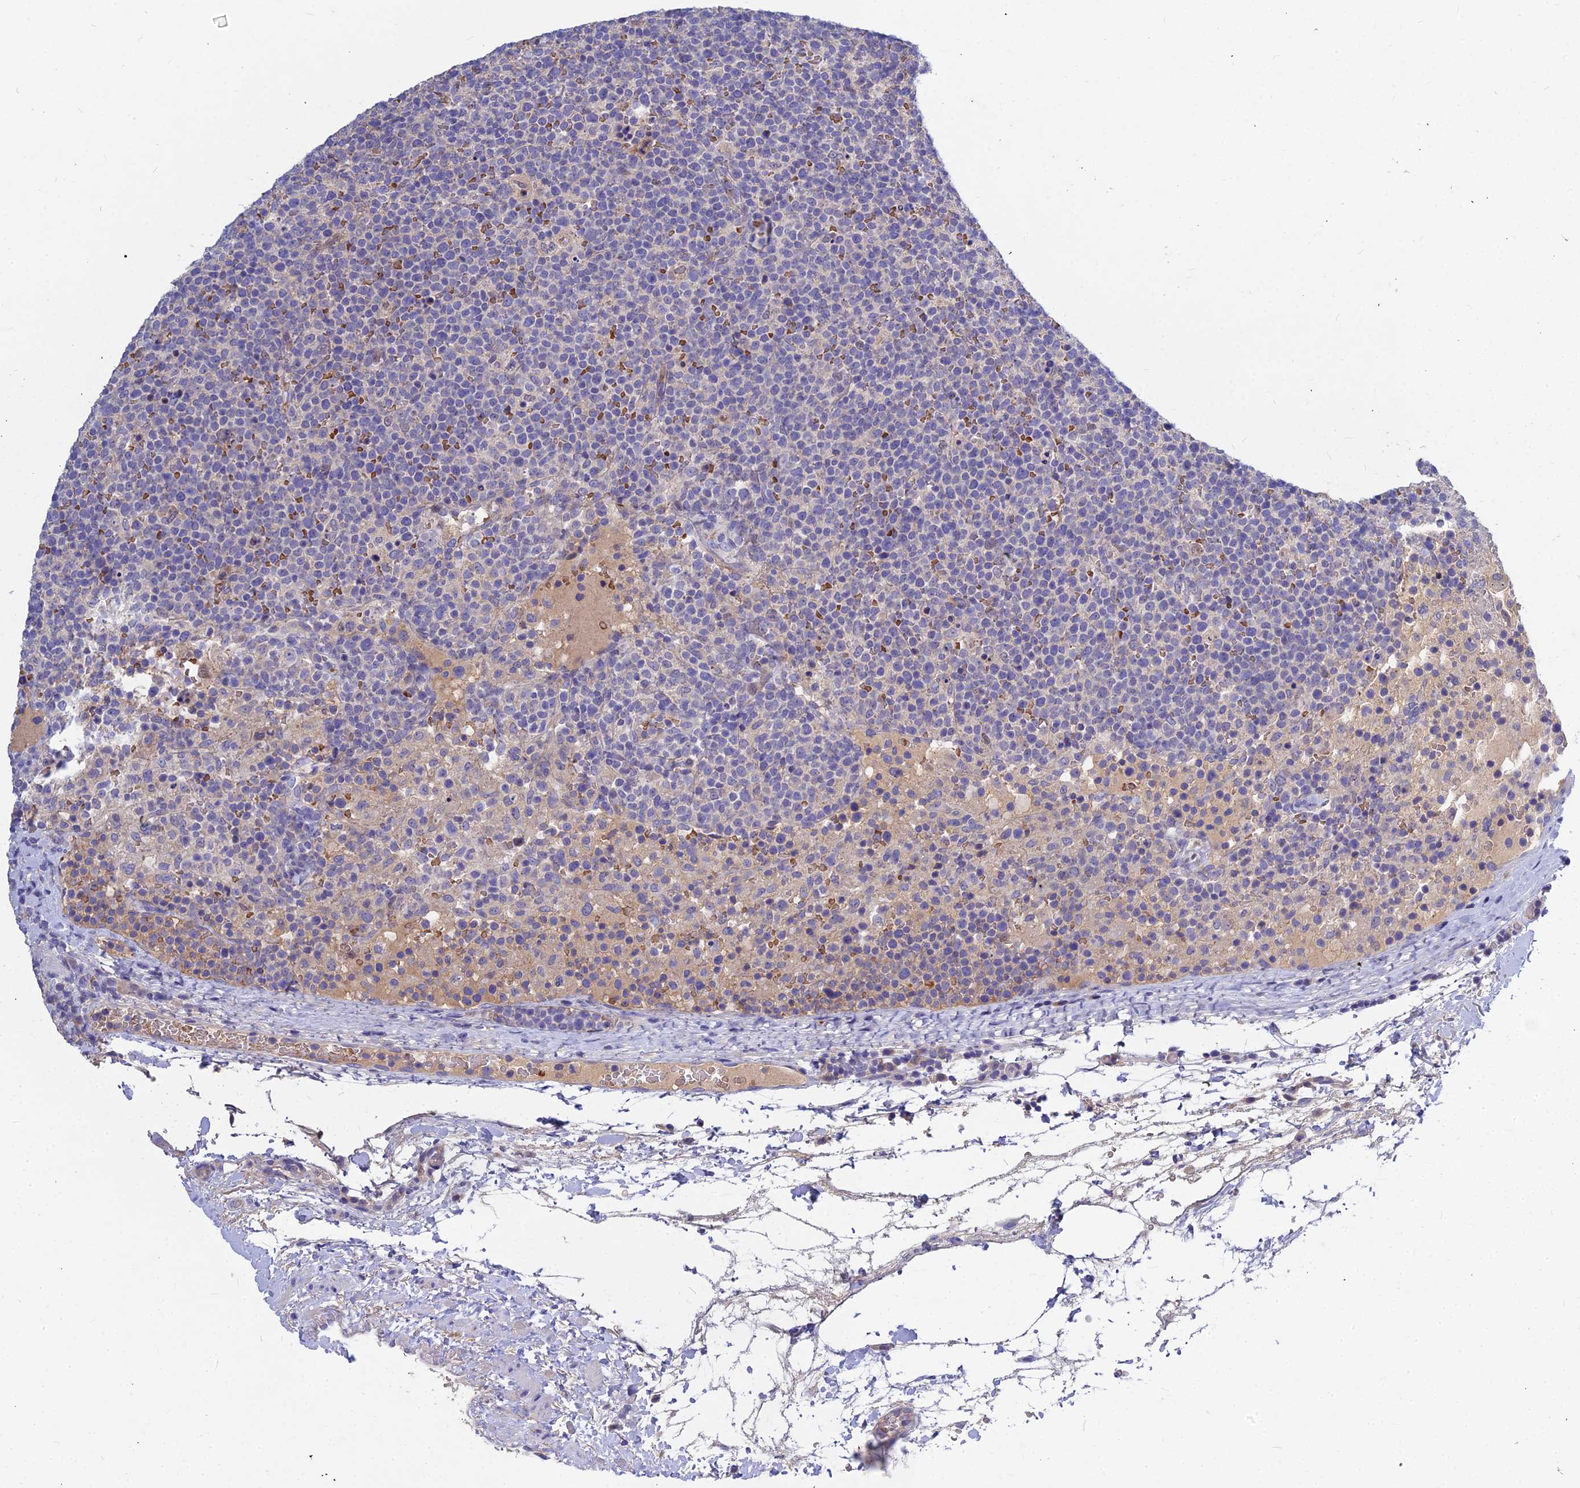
{"staining": {"intensity": "negative", "quantity": "none", "location": "none"}, "tissue": "lymphoma", "cell_type": "Tumor cells", "image_type": "cancer", "snomed": [{"axis": "morphology", "description": "Malignant lymphoma, non-Hodgkin's type, High grade"}, {"axis": "topography", "description": "Lymph node"}], "caption": "High-grade malignant lymphoma, non-Hodgkin's type stained for a protein using immunohistochemistry shows no expression tumor cells.", "gene": "DMRTA1", "patient": {"sex": "male", "age": 61}}